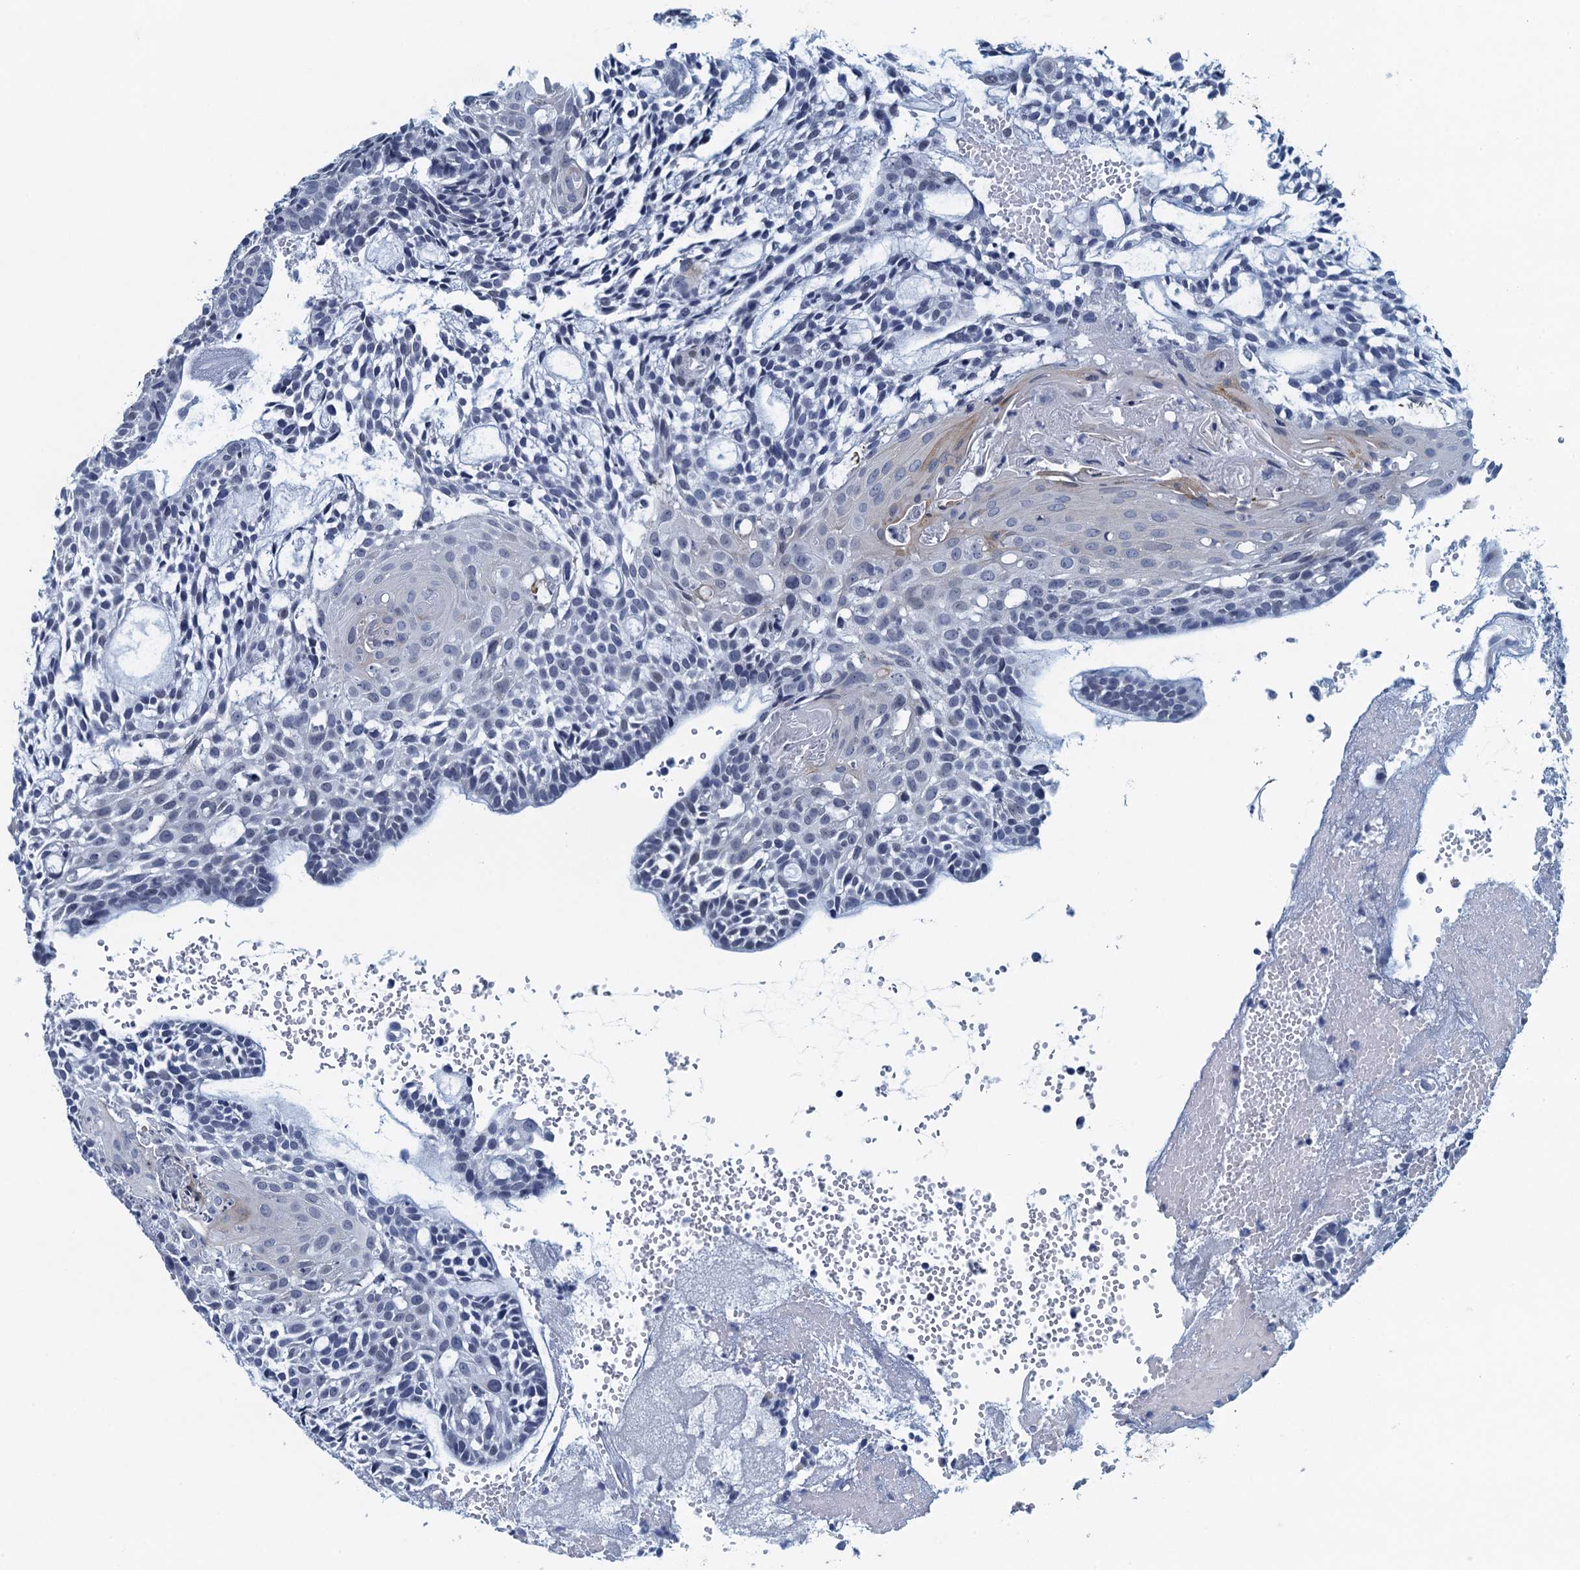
{"staining": {"intensity": "negative", "quantity": "none", "location": "none"}, "tissue": "head and neck cancer", "cell_type": "Tumor cells", "image_type": "cancer", "snomed": [{"axis": "morphology", "description": "Adenocarcinoma, NOS"}, {"axis": "topography", "description": "Subcutis"}, {"axis": "topography", "description": "Head-Neck"}], "caption": "Tumor cells are negative for brown protein staining in adenocarcinoma (head and neck).", "gene": "ENSG00000131152", "patient": {"sex": "female", "age": 73}}